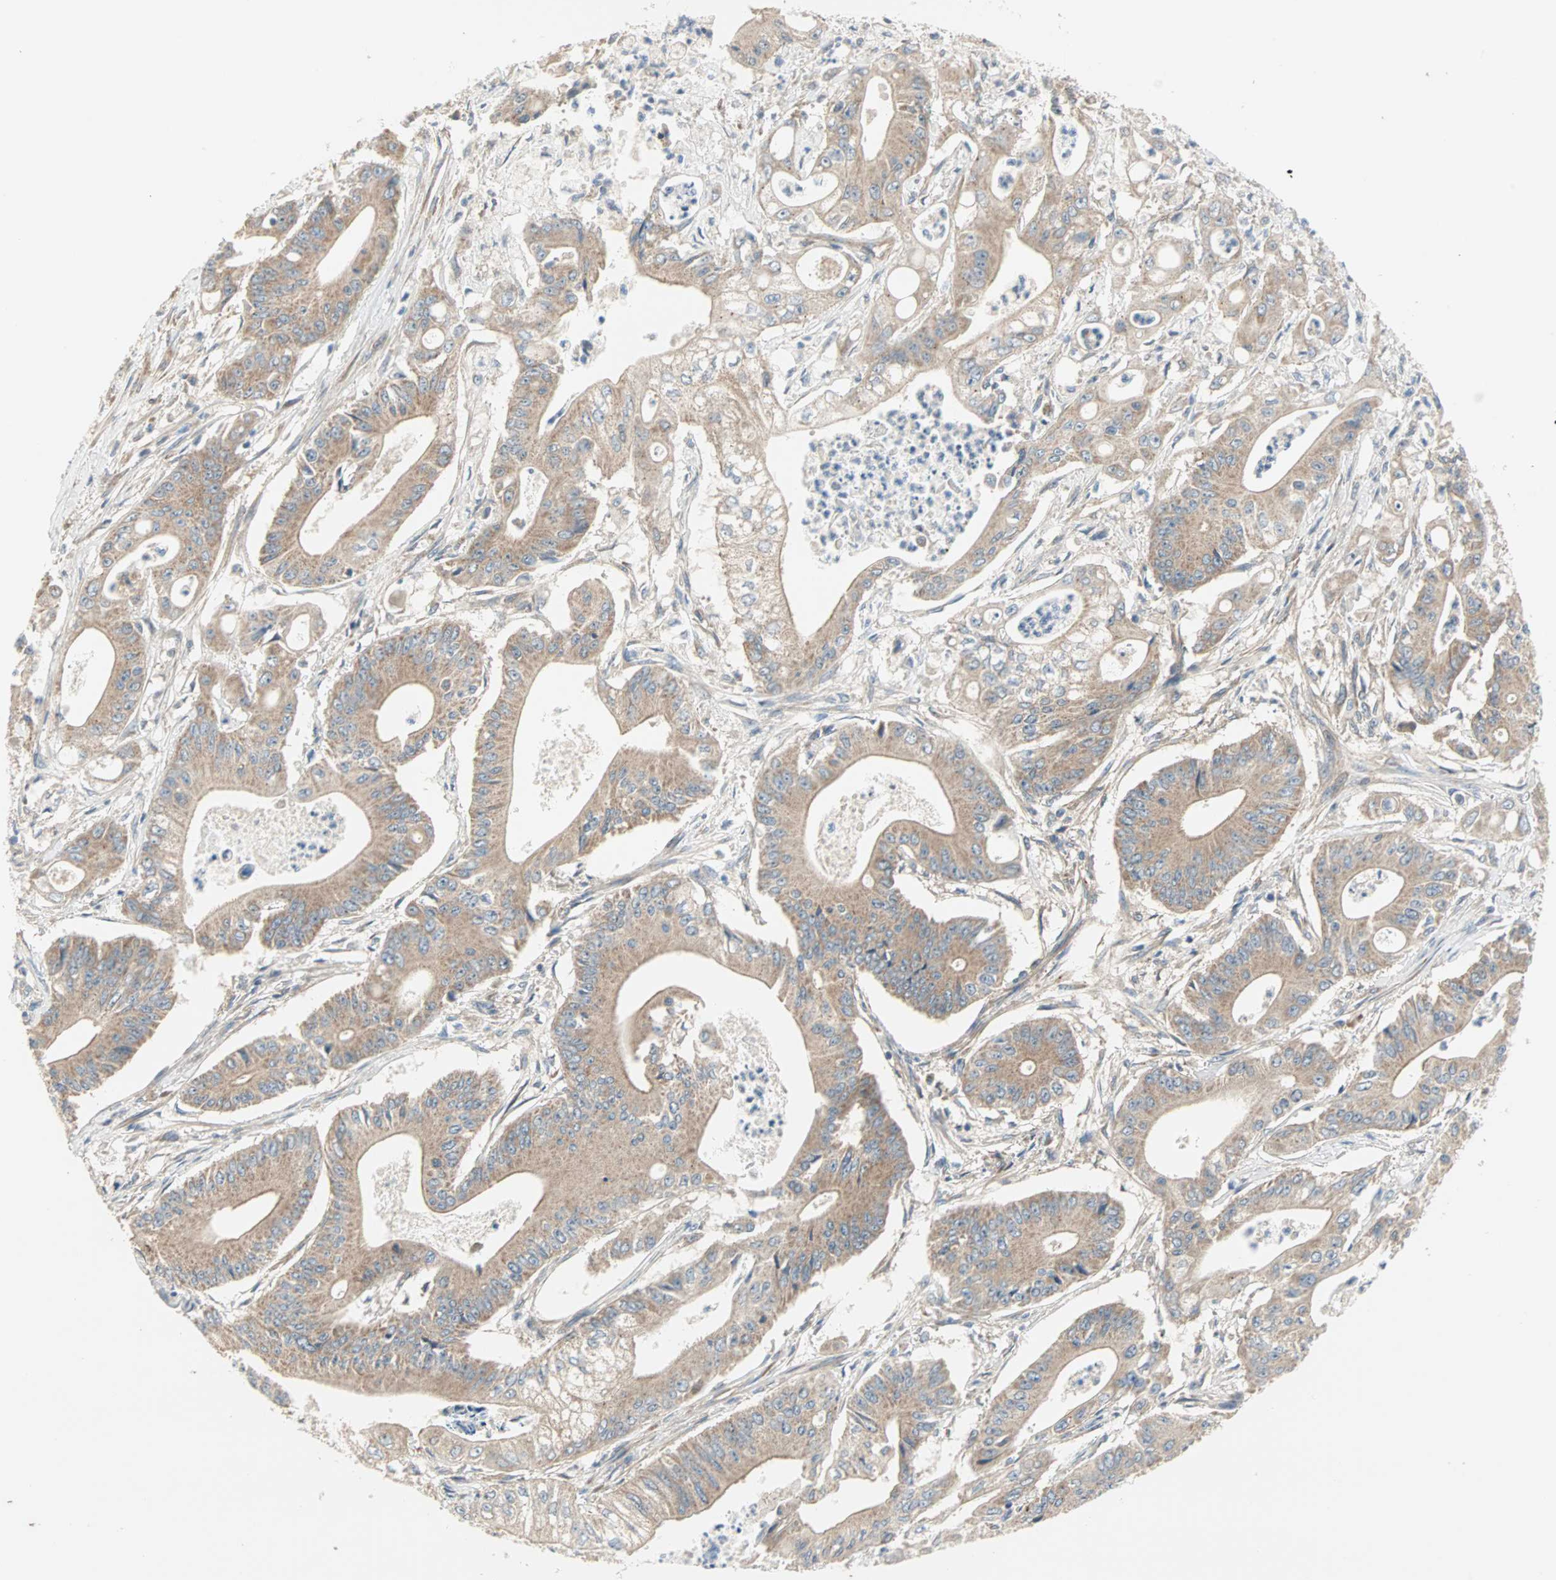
{"staining": {"intensity": "weak", "quantity": ">75%", "location": "cytoplasmic/membranous"}, "tissue": "pancreatic cancer", "cell_type": "Tumor cells", "image_type": "cancer", "snomed": [{"axis": "morphology", "description": "Normal tissue, NOS"}, {"axis": "topography", "description": "Lymph node"}], "caption": "Approximately >75% of tumor cells in human pancreatic cancer reveal weak cytoplasmic/membranous protein expression as visualized by brown immunohistochemical staining.", "gene": "PDE8A", "patient": {"sex": "male", "age": 62}}